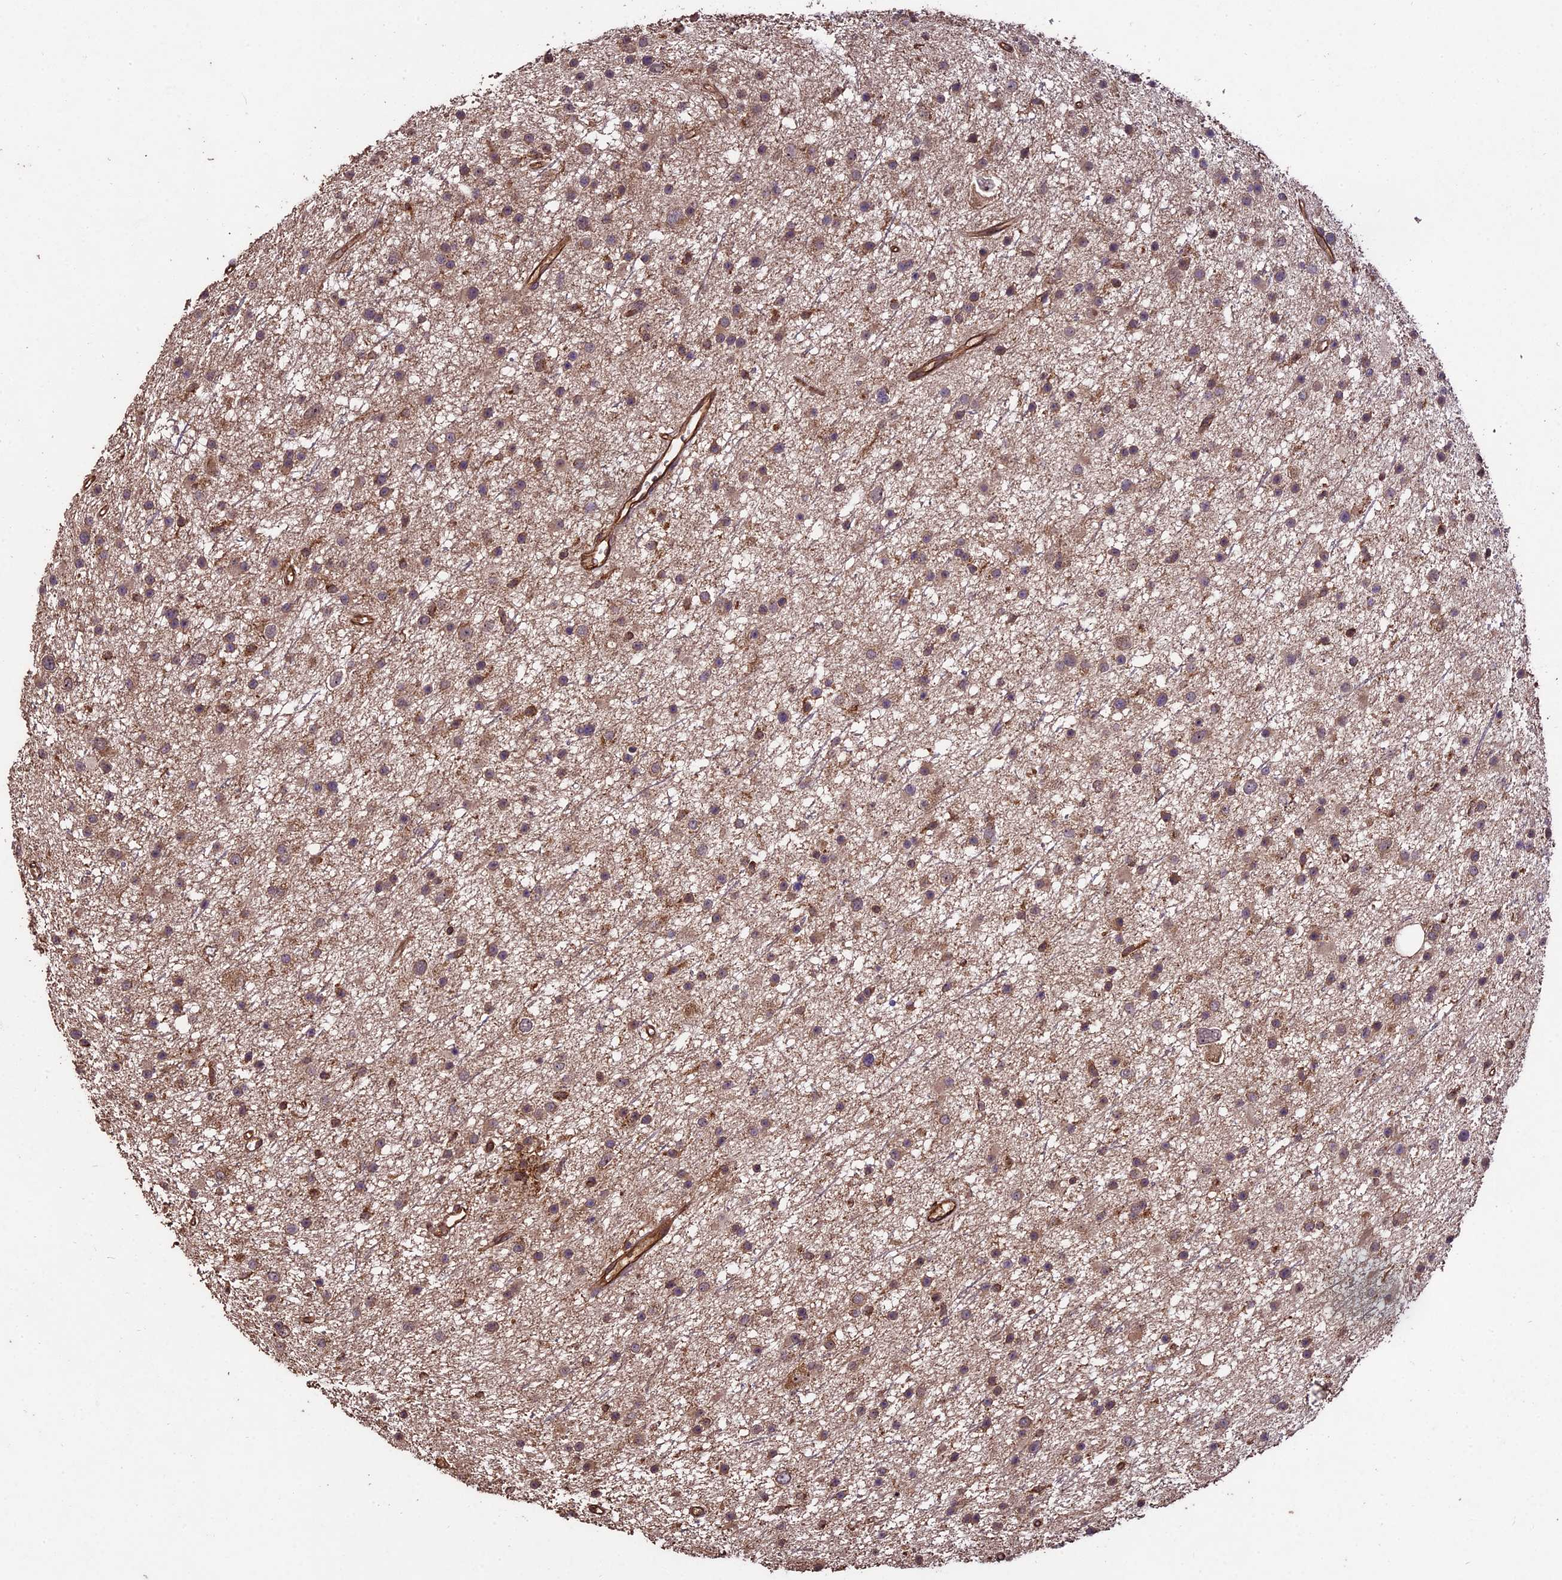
{"staining": {"intensity": "weak", "quantity": ">75%", "location": "cytoplasmic/membranous"}, "tissue": "glioma", "cell_type": "Tumor cells", "image_type": "cancer", "snomed": [{"axis": "morphology", "description": "Glioma, malignant, Low grade"}, {"axis": "topography", "description": "Cerebral cortex"}], "caption": "About >75% of tumor cells in low-grade glioma (malignant) show weak cytoplasmic/membranous protein staining as visualized by brown immunohistochemical staining.", "gene": "TTLL10", "patient": {"sex": "female", "age": 39}}